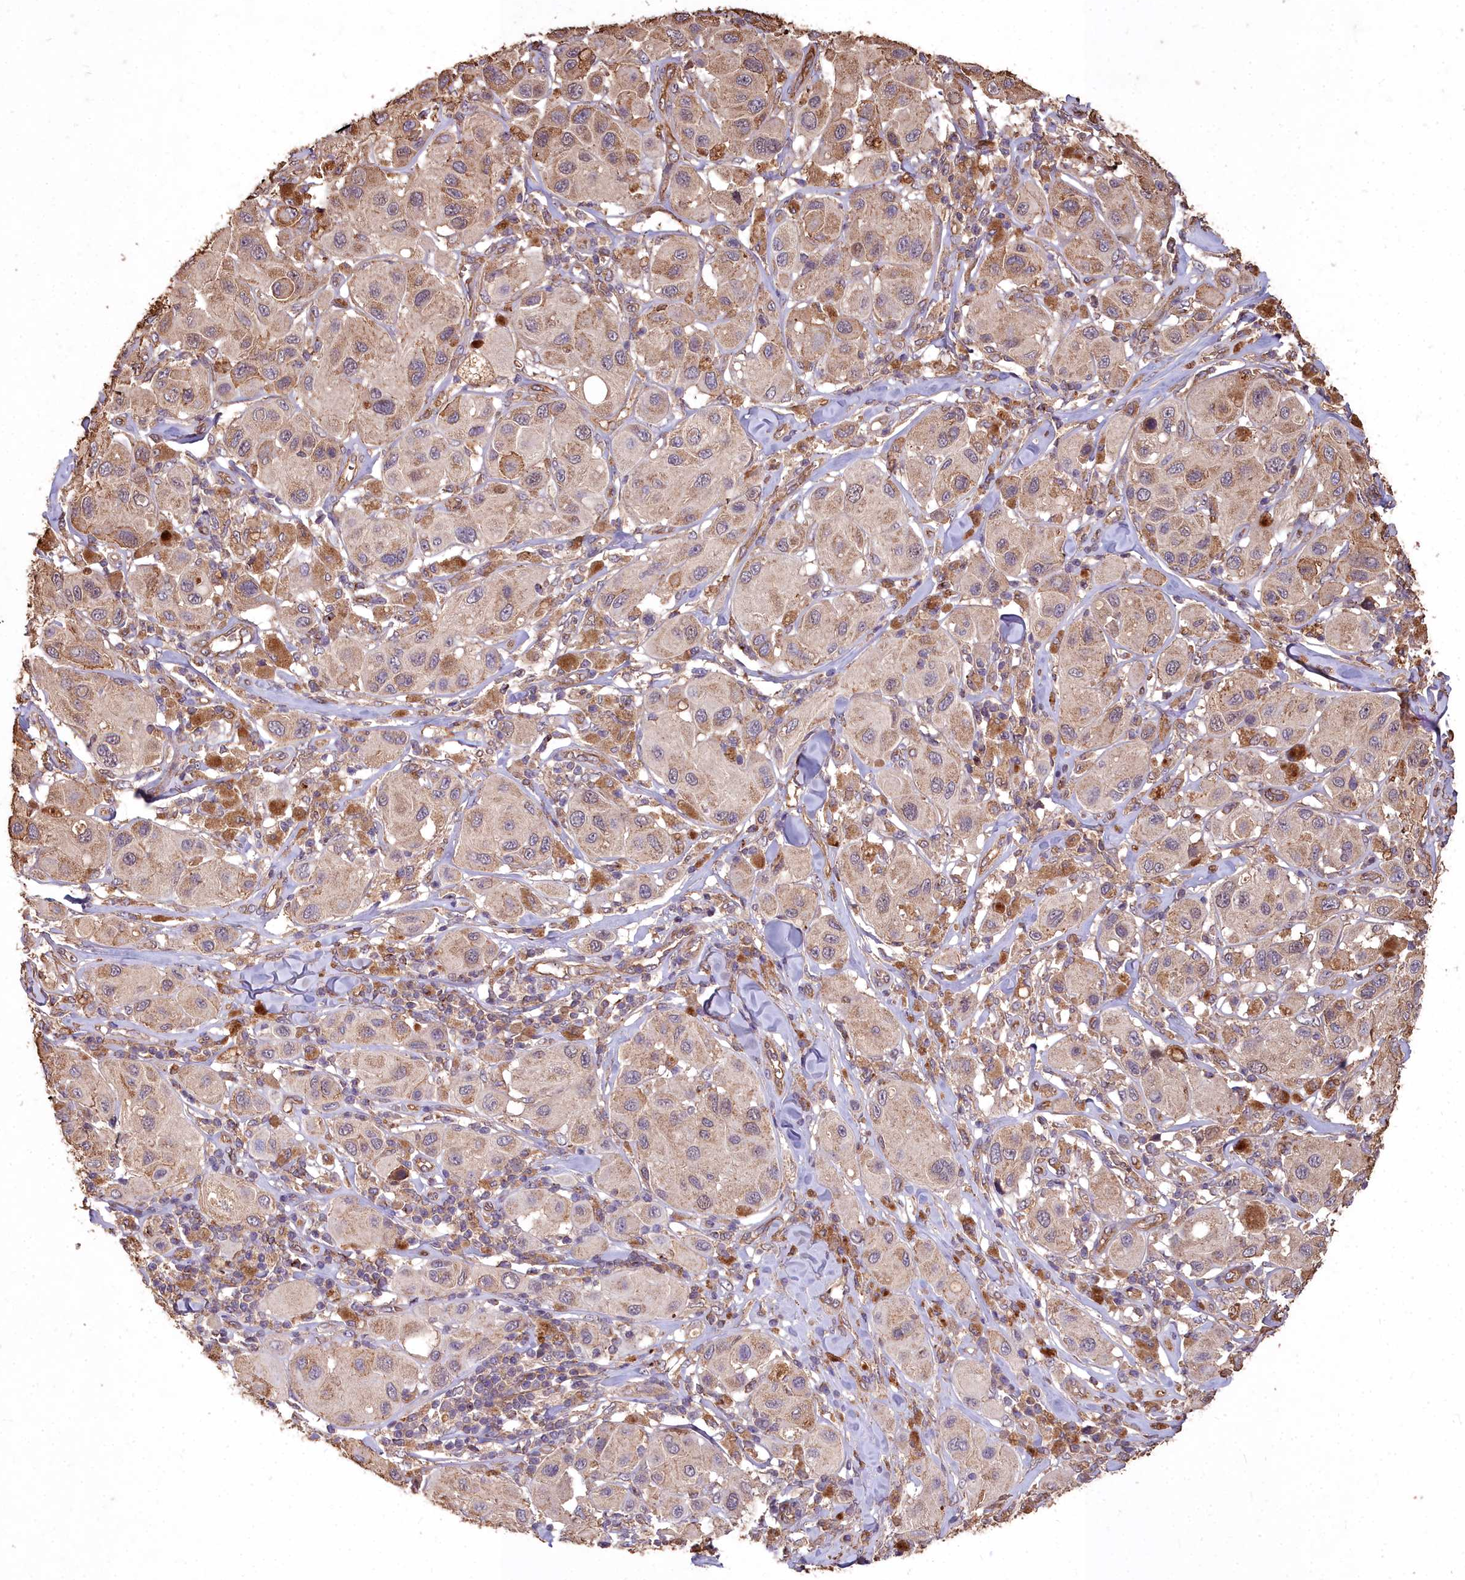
{"staining": {"intensity": "moderate", "quantity": "<25%", "location": "cytoplasmic/membranous"}, "tissue": "melanoma", "cell_type": "Tumor cells", "image_type": "cancer", "snomed": [{"axis": "morphology", "description": "Malignant melanoma, Metastatic site"}, {"axis": "topography", "description": "Skin"}], "caption": "Melanoma tissue demonstrates moderate cytoplasmic/membranous positivity in about <25% of tumor cells", "gene": "CEMIP2", "patient": {"sex": "male", "age": 41}}